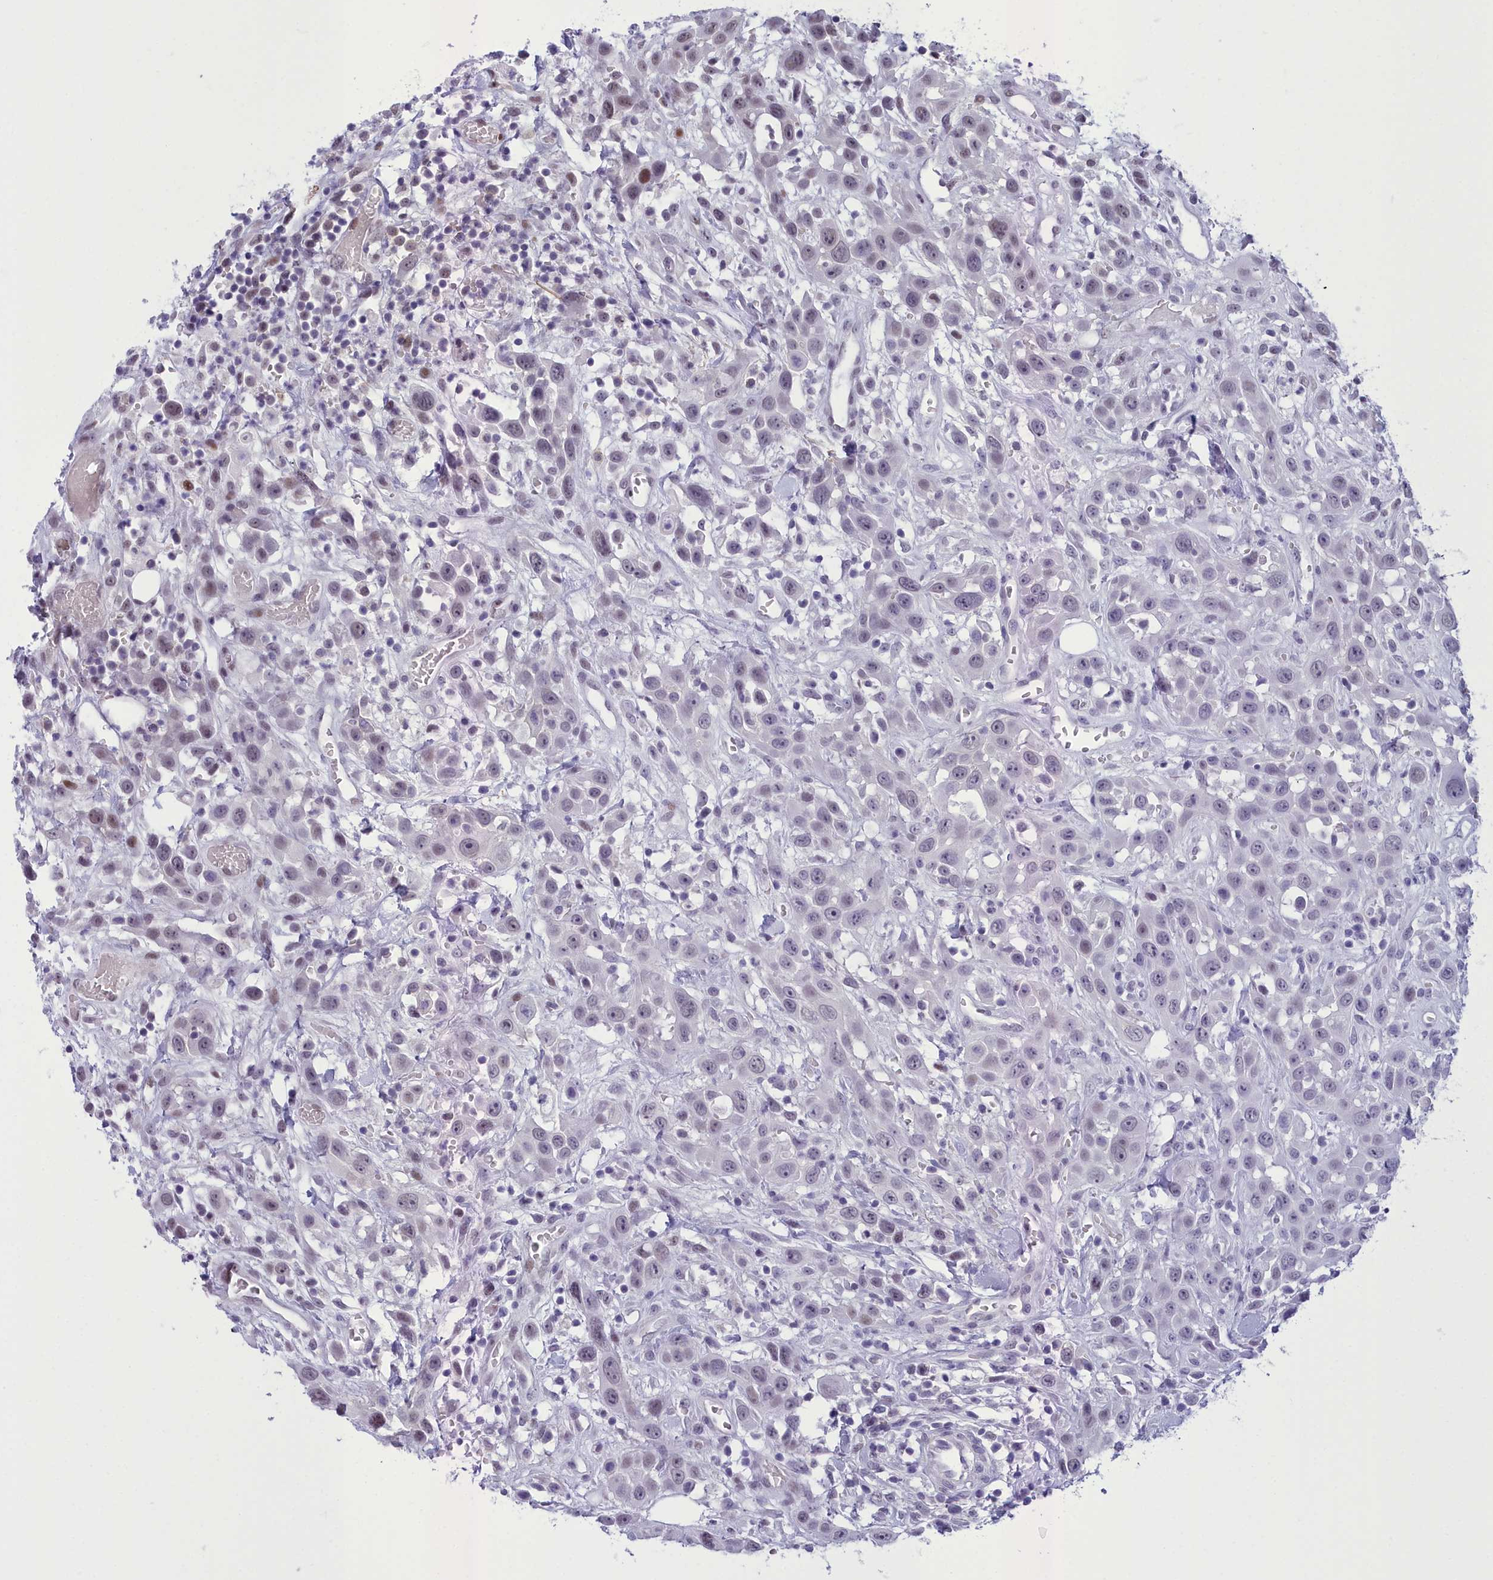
{"staining": {"intensity": "weak", "quantity": "<25%", "location": "nuclear"}, "tissue": "head and neck cancer", "cell_type": "Tumor cells", "image_type": "cancer", "snomed": [{"axis": "morphology", "description": "Squamous cell carcinoma, NOS"}, {"axis": "topography", "description": "Head-Neck"}], "caption": "An immunohistochemistry (IHC) image of head and neck squamous cell carcinoma is shown. There is no staining in tumor cells of head and neck squamous cell carcinoma. Nuclei are stained in blue.", "gene": "CEACAM19", "patient": {"sex": "male", "age": 81}}